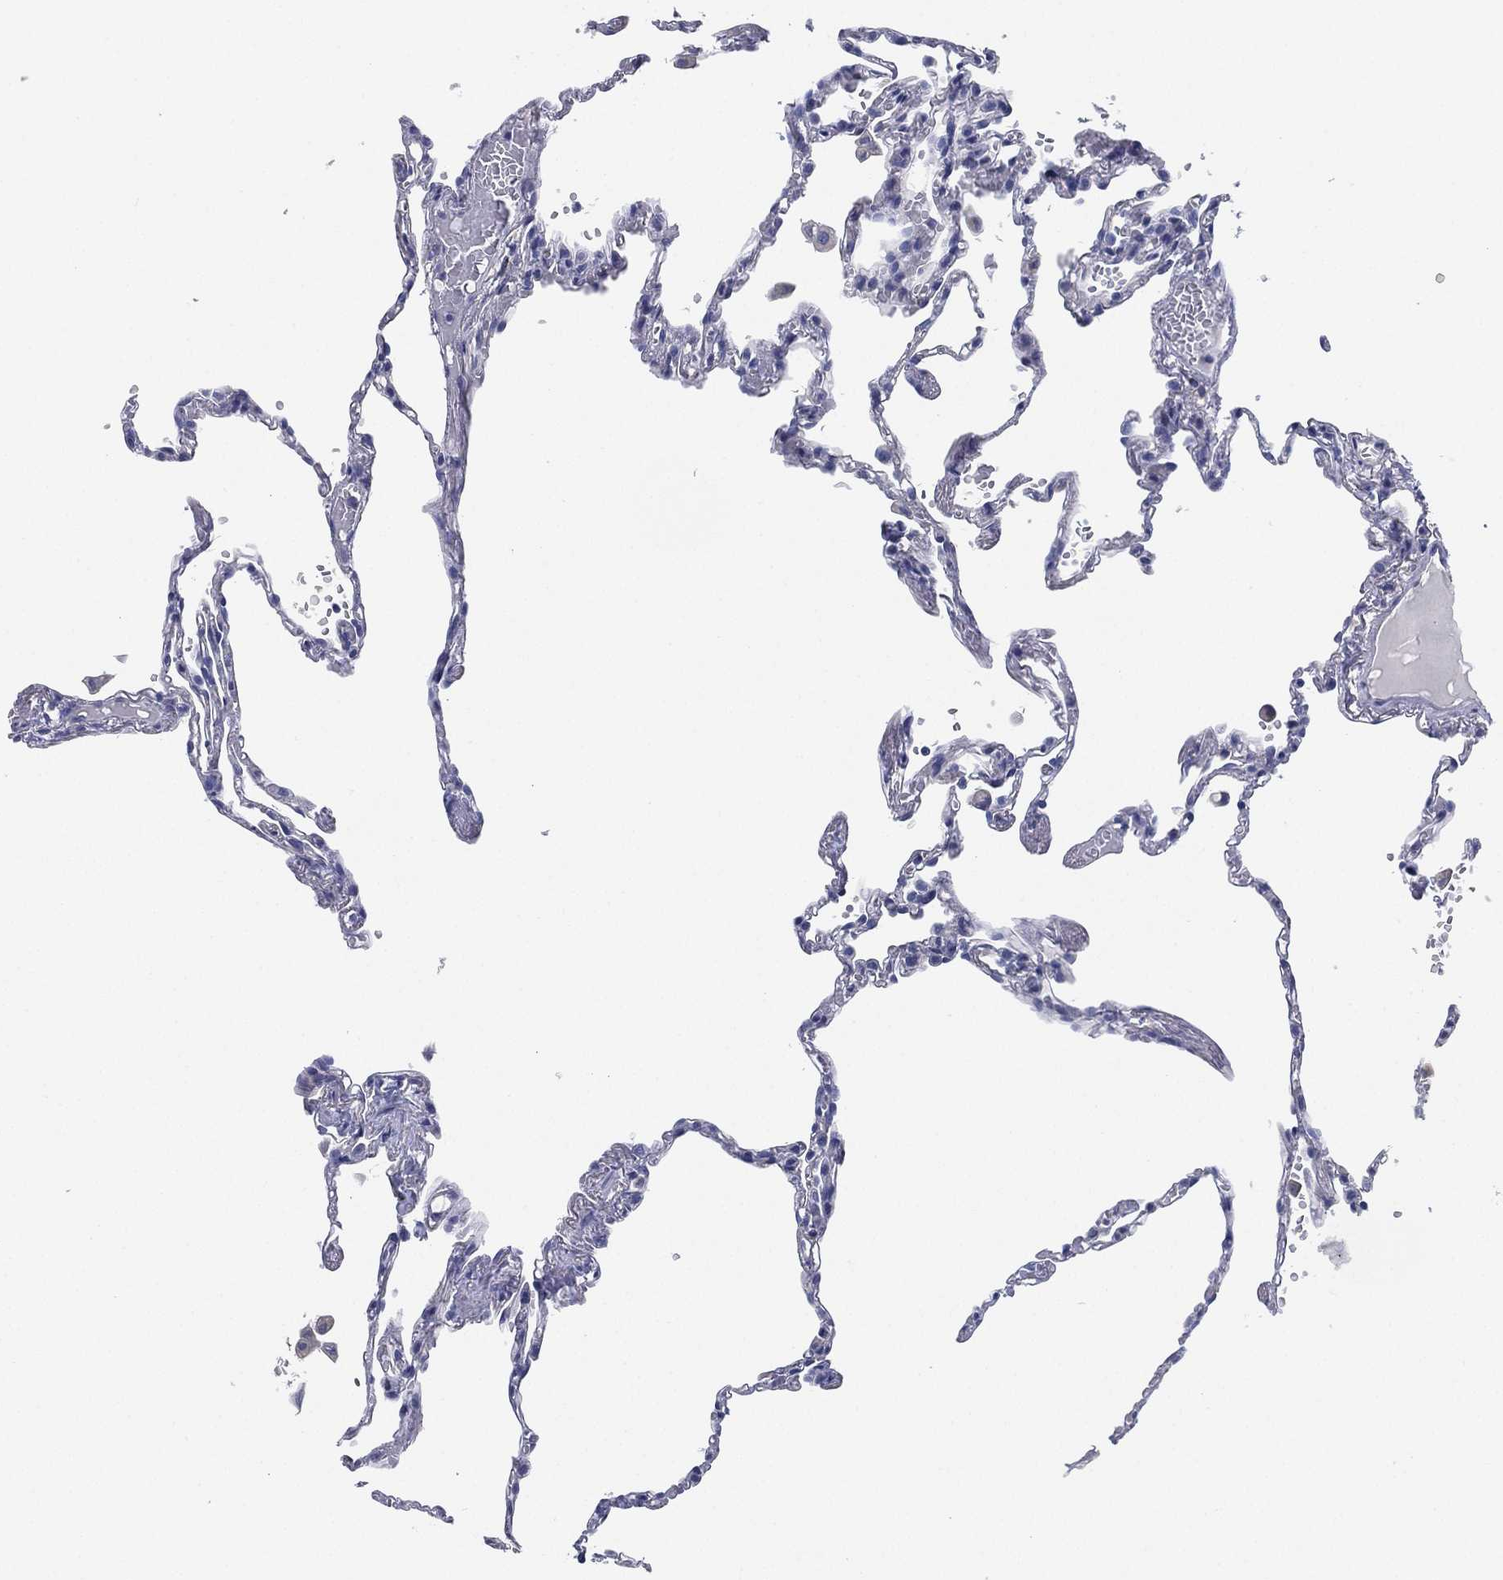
{"staining": {"intensity": "negative", "quantity": "none", "location": "none"}, "tissue": "lung", "cell_type": "Alveolar cells", "image_type": "normal", "snomed": [{"axis": "morphology", "description": "Normal tissue, NOS"}, {"axis": "topography", "description": "Lung"}], "caption": "This is an IHC histopathology image of unremarkable human lung. There is no positivity in alveolar cells.", "gene": "CCDC70", "patient": {"sex": "male", "age": 78}}